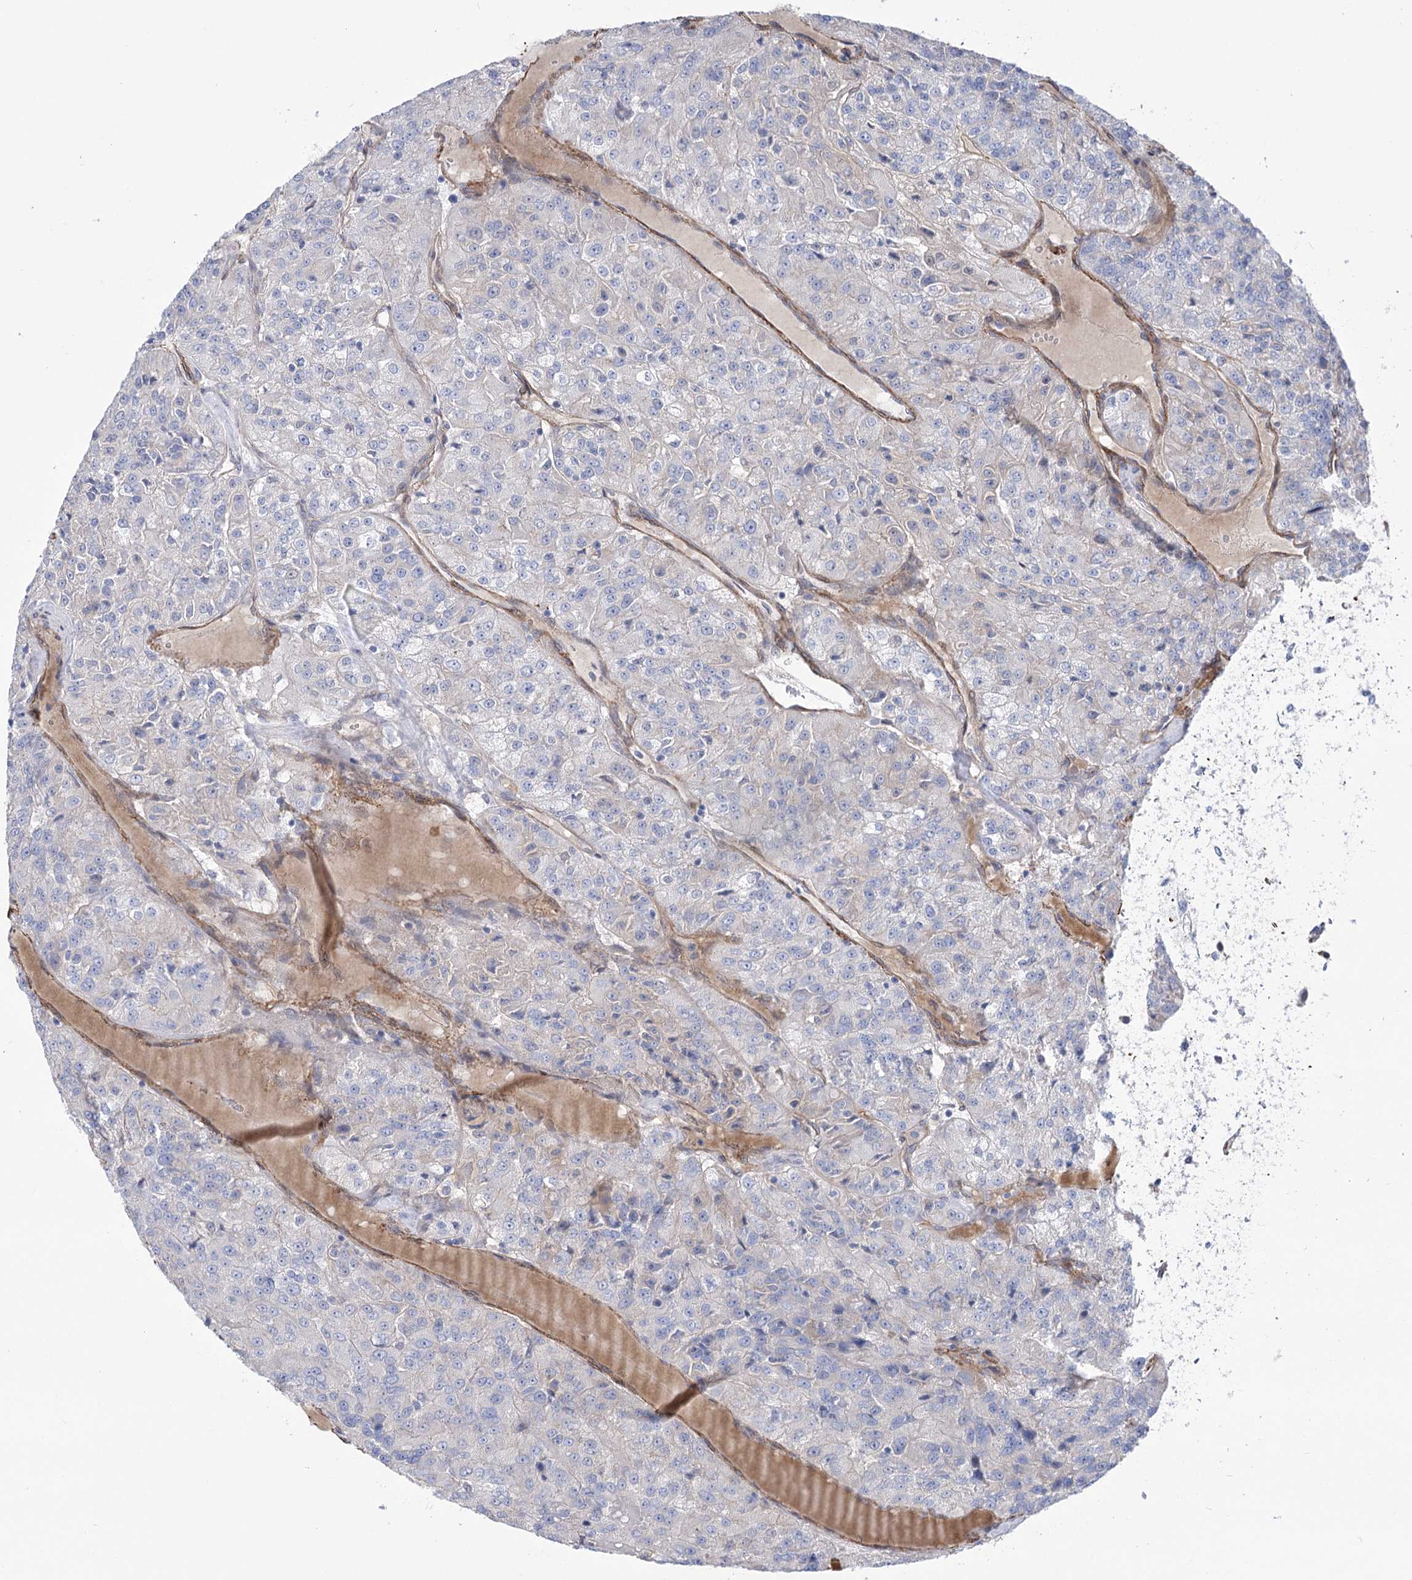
{"staining": {"intensity": "negative", "quantity": "none", "location": "none"}, "tissue": "renal cancer", "cell_type": "Tumor cells", "image_type": "cancer", "snomed": [{"axis": "morphology", "description": "Adenocarcinoma, NOS"}, {"axis": "topography", "description": "Kidney"}], "caption": "A high-resolution histopathology image shows immunohistochemistry staining of renal adenocarcinoma, which exhibits no significant expression in tumor cells.", "gene": "WASHC3", "patient": {"sex": "female", "age": 63}}